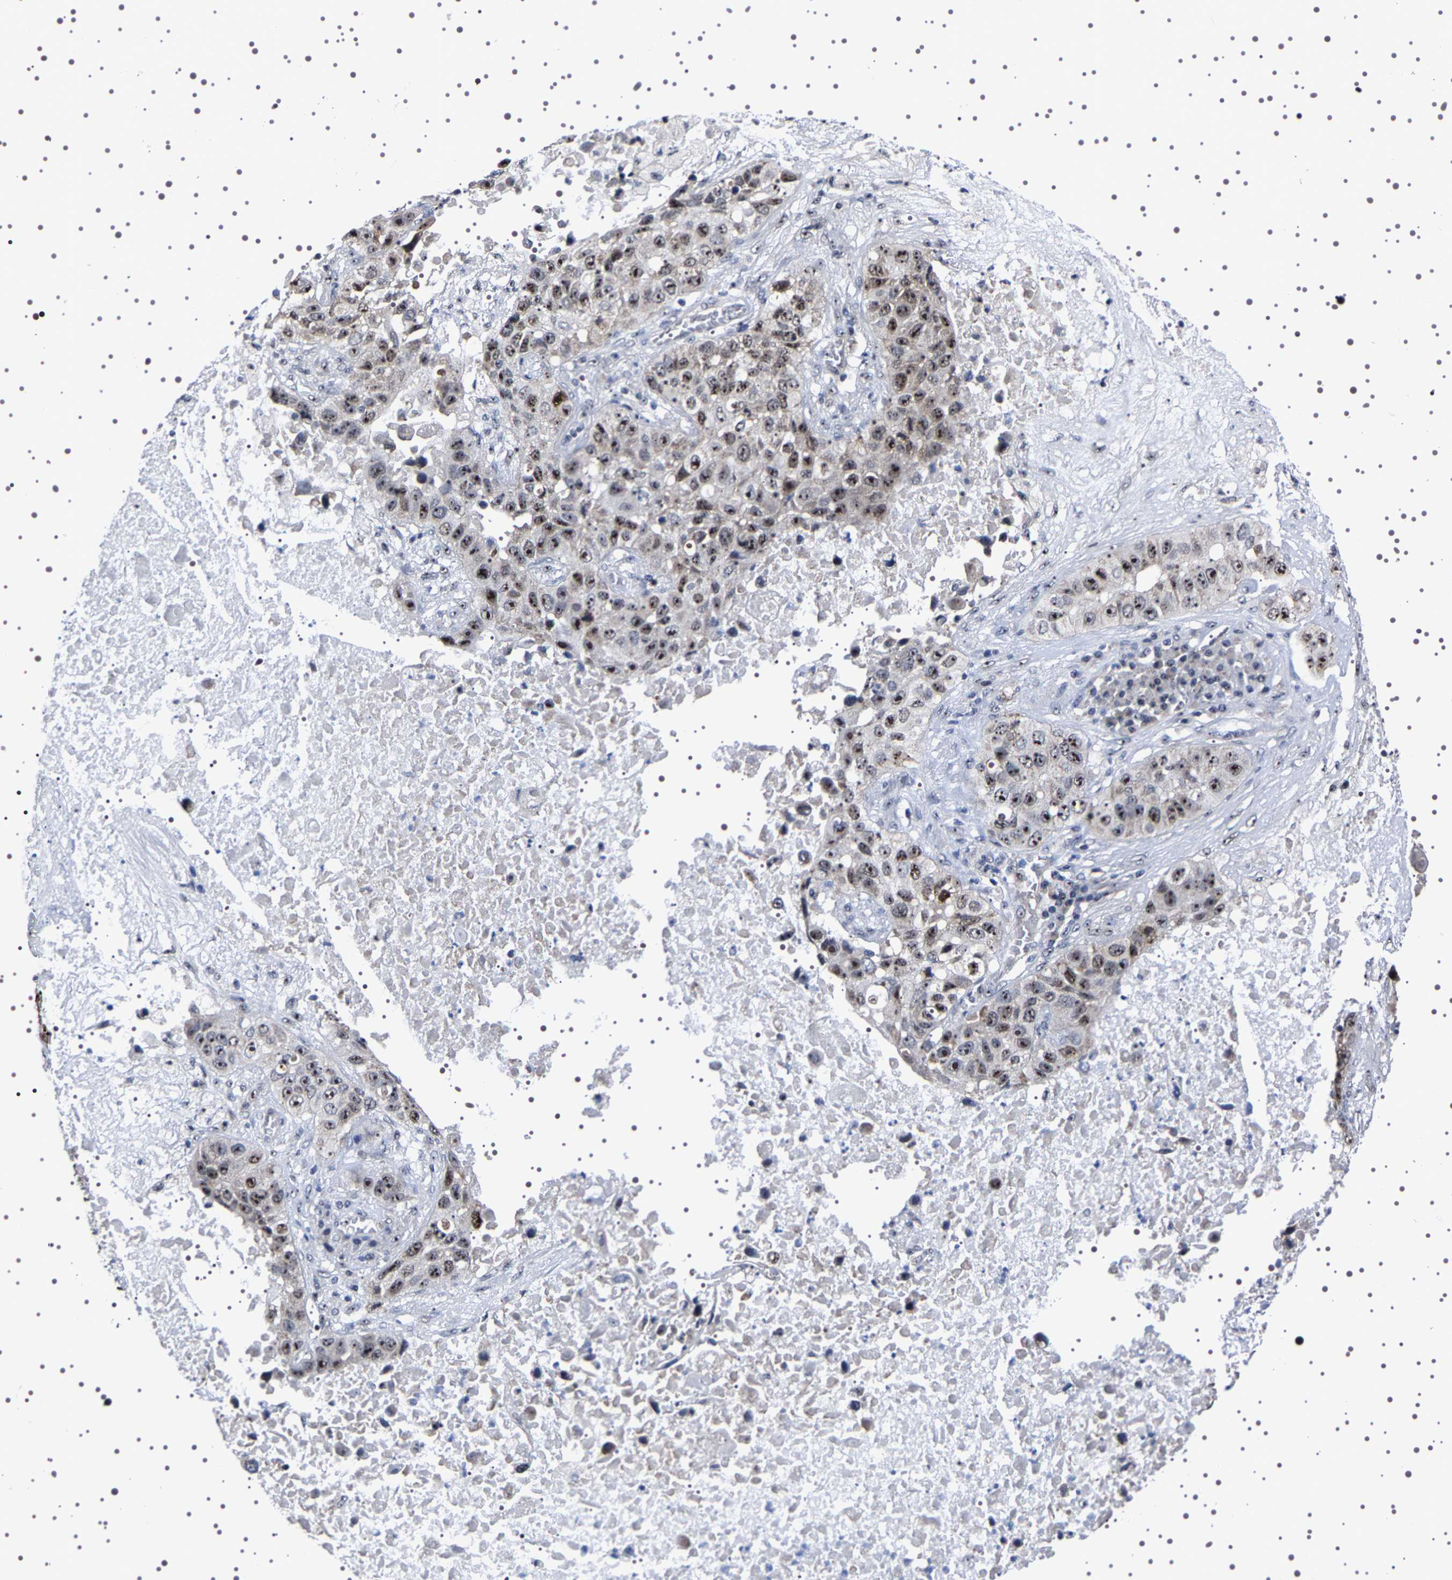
{"staining": {"intensity": "strong", "quantity": "25%-75%", "location": "nuclear"}, "tissue": "lung cancer", "cell_type": "Tumor cells", "image_type": "cancer", "snomed": [{"axis": "morphology", "description": "Squamous cell carcinoma, NOS"}, {"axis": "topography", "description": "Lung"}], "caption": "Tumor cells display high levels of strong nuclear positivity in approximately 25%-75% of cells in lung squamous cell carcinoma.", "gene": "GNL3", "patient": {"sex": "male", "age": 57}}